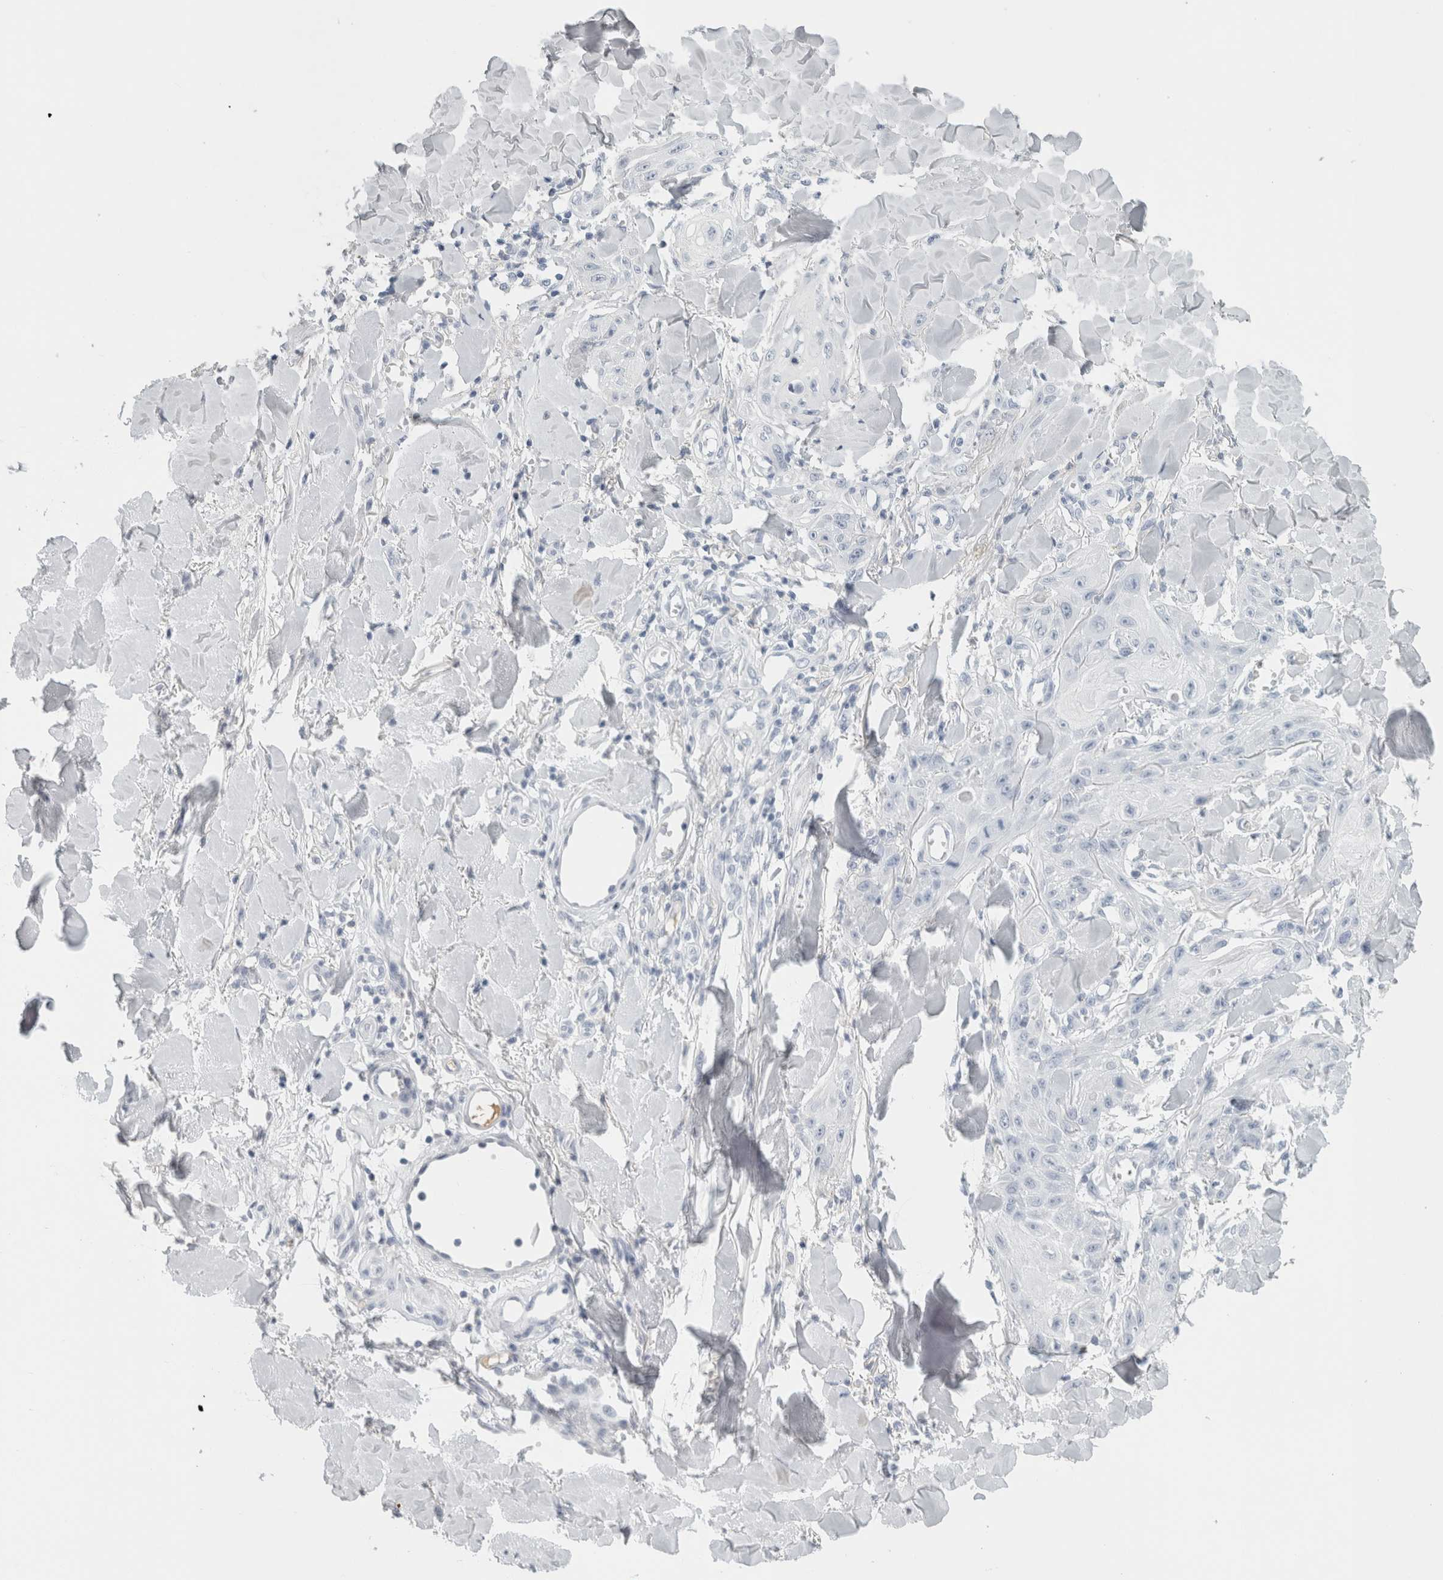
{"staining": {"intensity": "negative", "quantity": "none", "location": "none"}, "tissue": "skin cancer", "cell_type": "Tumor cells", "image_type": "cancer", "snomed": [{"axis": "morphology", "description": "Squamous cell carcinoma, NOS"}, {"axis": "topography", "description": "Skin"}], "caption": "An IHC micrograph of skin cancer is shown. There is no staining in tumor cells of skin cancer.", "gene": "TSPAN8", "patient": {"sex": "male", "age": 74}}